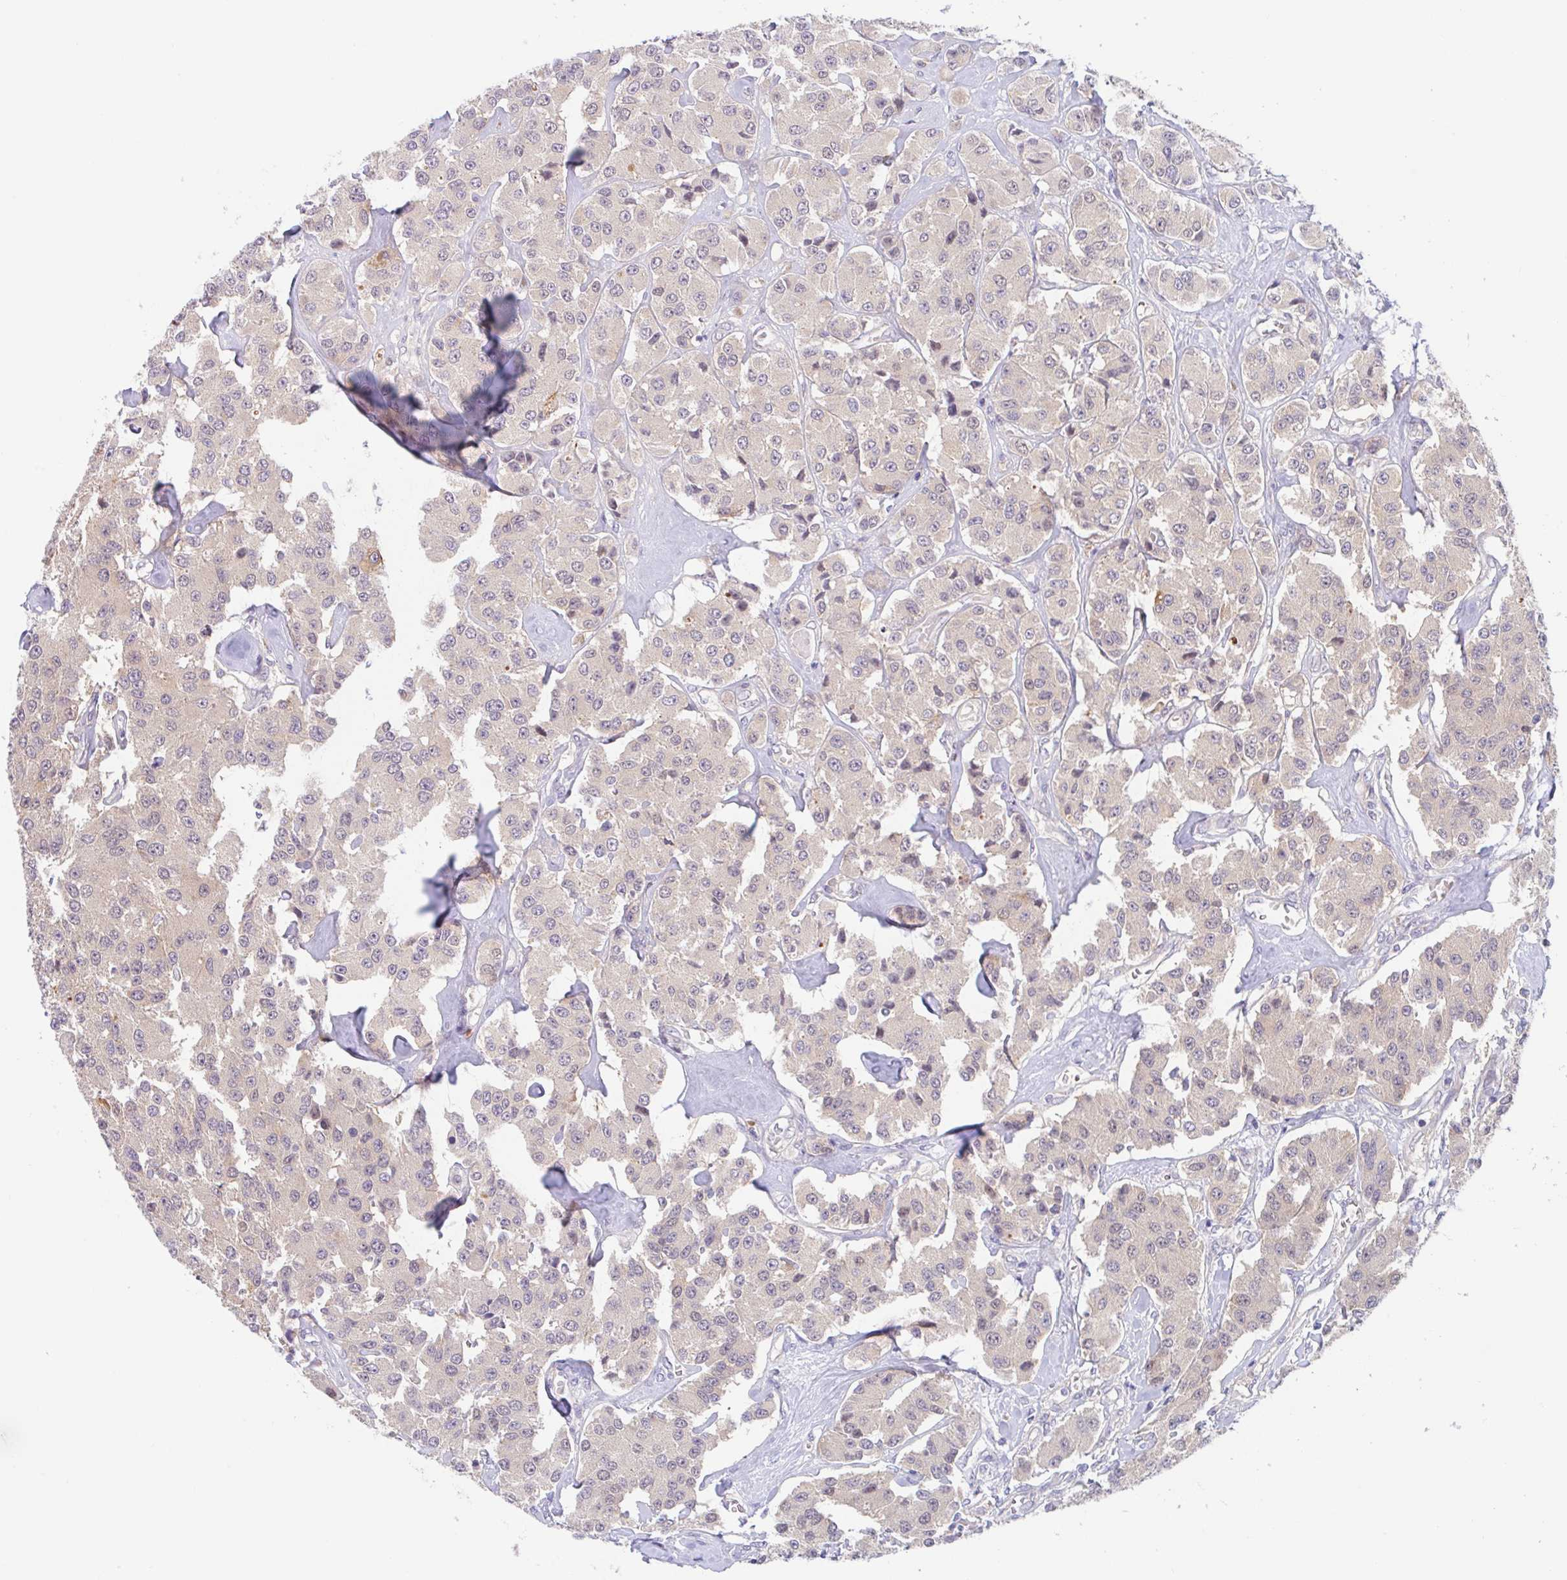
{"staining": {"intensity": "negative", "quantity": "none", "location": "none"}, "tissue": "carcinoid", "cell_type": "Tumor cells", "image_type": "cancer", "snomed": [{"axis": "morphology", "description": "Carcinoid, malignant, NOS"}, {"axis": "topography", "description": "Pancreas"}], "caption": "The image demonstrates no staining of tumor cells in carcinoid. The staining was performed using DAB to visualize the protein expression in brown, while the nuclei were stained in blue with hematoxylin (Magnification: 20x).", "gene": "TMEM86A", "patient": {"sex": "male", "age": 41}}